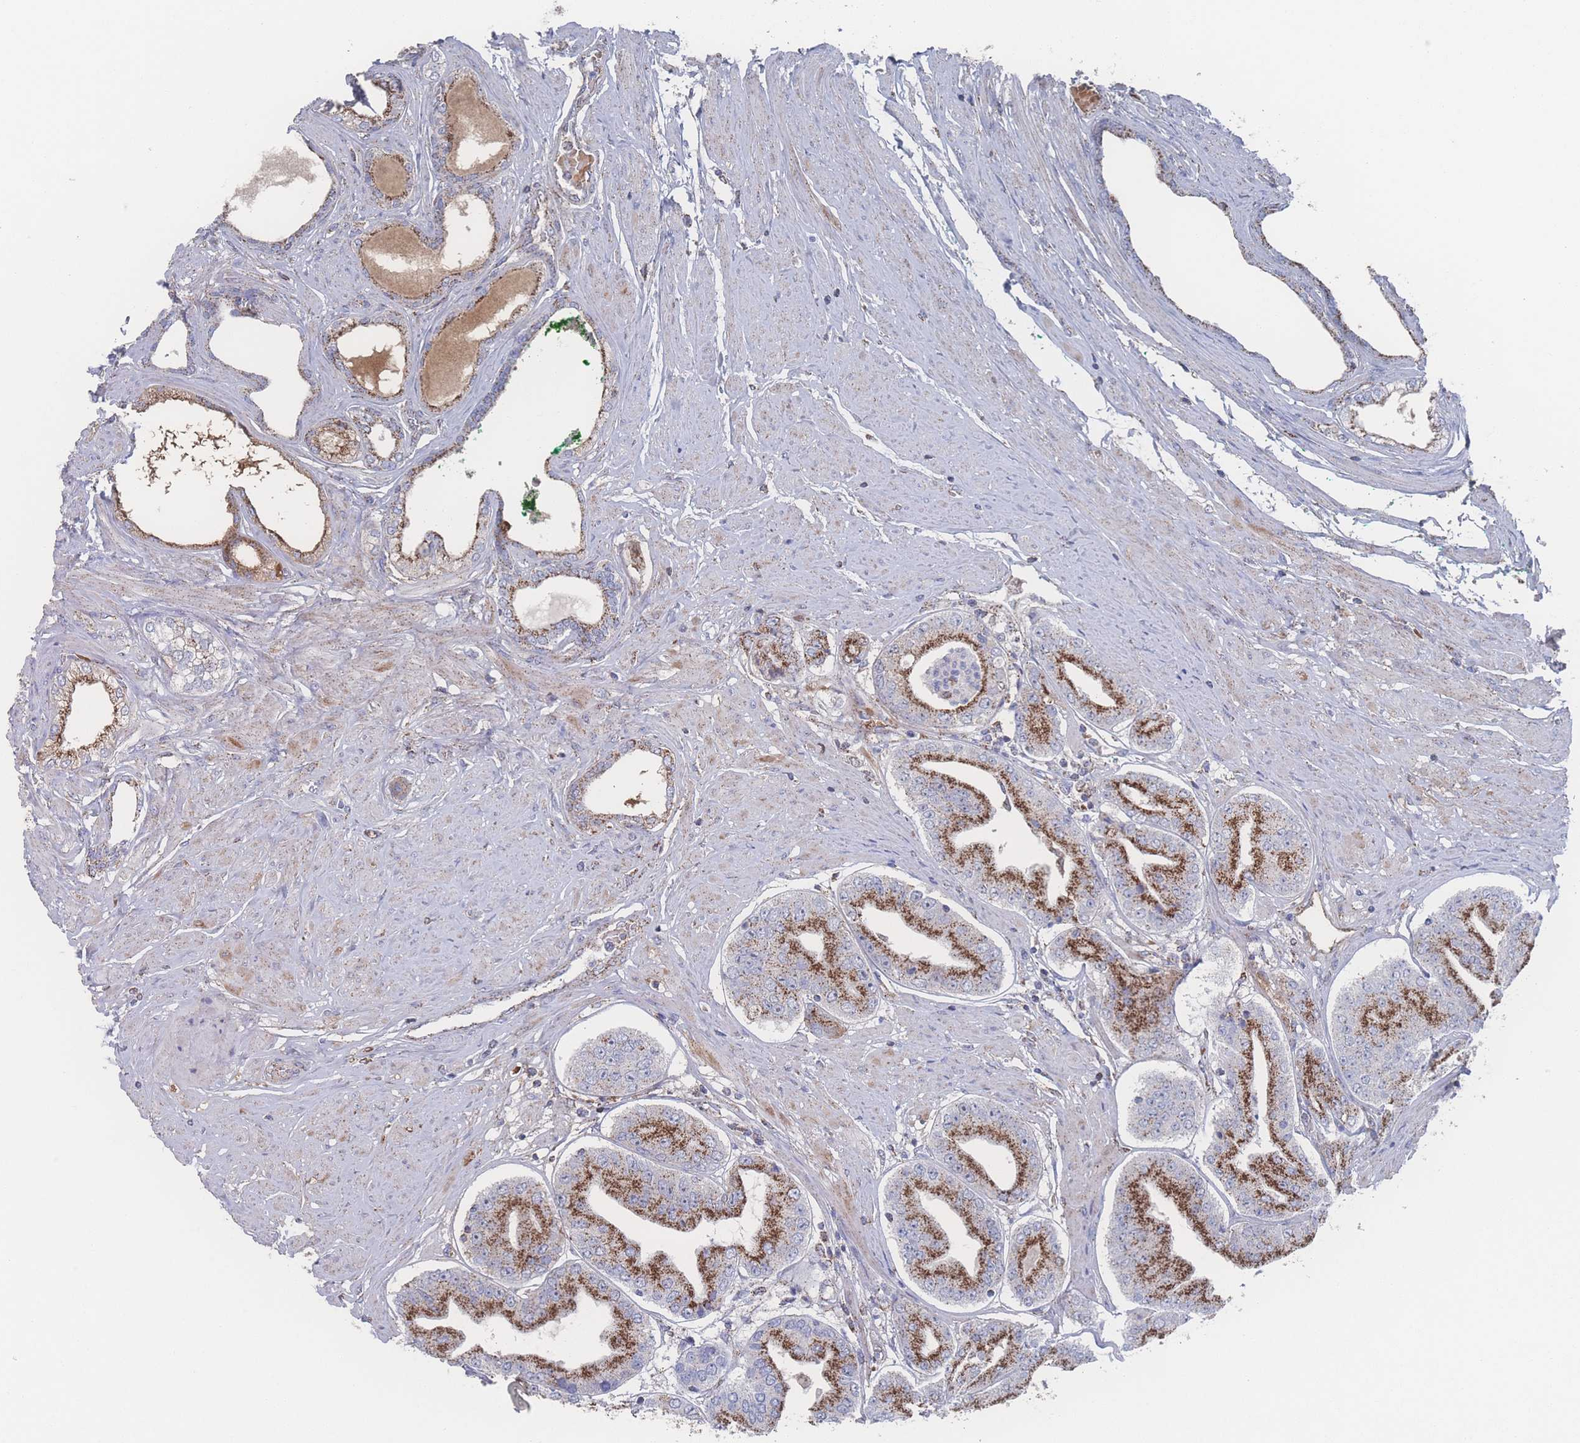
{"staining": {"intensity": "strong", "quantity": ">75%", "location": "cytoplasmic/membranous"}, "tissue": "prostate cancer", "cell_type": "Tumor cells", "image_type": "cancer", "snomed": [{"axis": "morphology", "description": "Adenocarcinoma, High grade"}, {"axis": "topography", "description": "Prostate"}], "caption": "Approximately >75% of tumor cells in human adenocarcinoma (high-grade) (prostate) exhibit strong cytoplasmic/membranous protein expression as visualized by brown immunohistochemical staining.", "gene": "PEX14", "patient": {"sex": "male", "age": 63}}